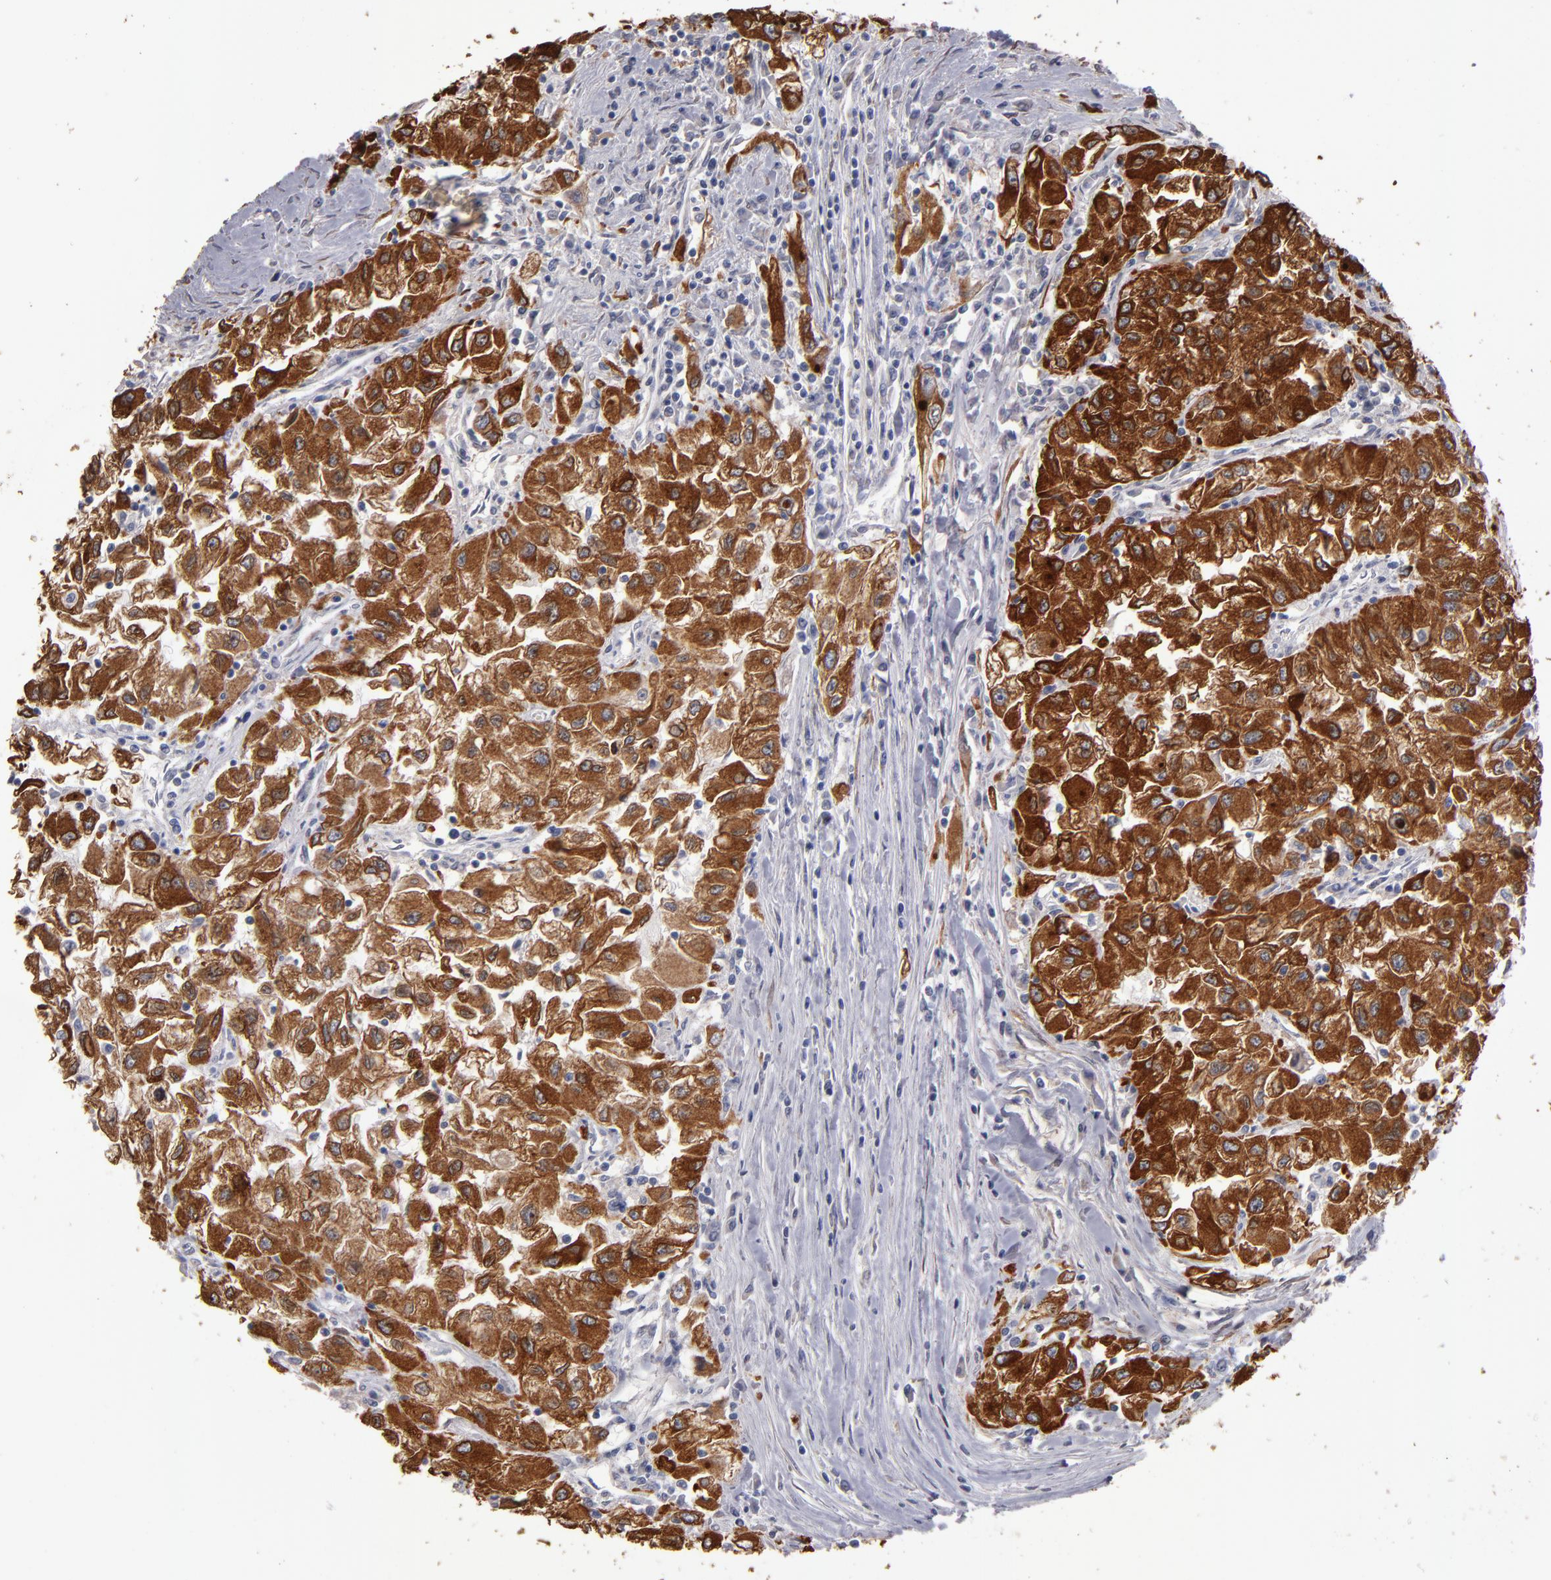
{"staining": {"intensity": "strong", "quantity": ">75%", "location": "cytoplasmic/membranous"}, "tissue": "renal cancer", "cell_type": "Tumor cells", "image_type": "cancer", "snomed": [{"axis": "morphology", "description": "Adenocarcinoma, NOS"}, {"axis": "topography", "description": "Kidney"}], "caption": "There is high levels of strong cytoplasmic/membranous positivity in tumor cells of renal cancer, as demonstrated by immunohistochemical staining (brown color).", "gene": "PGRMC1", "patient": {"sex": "male", "age": 59}}